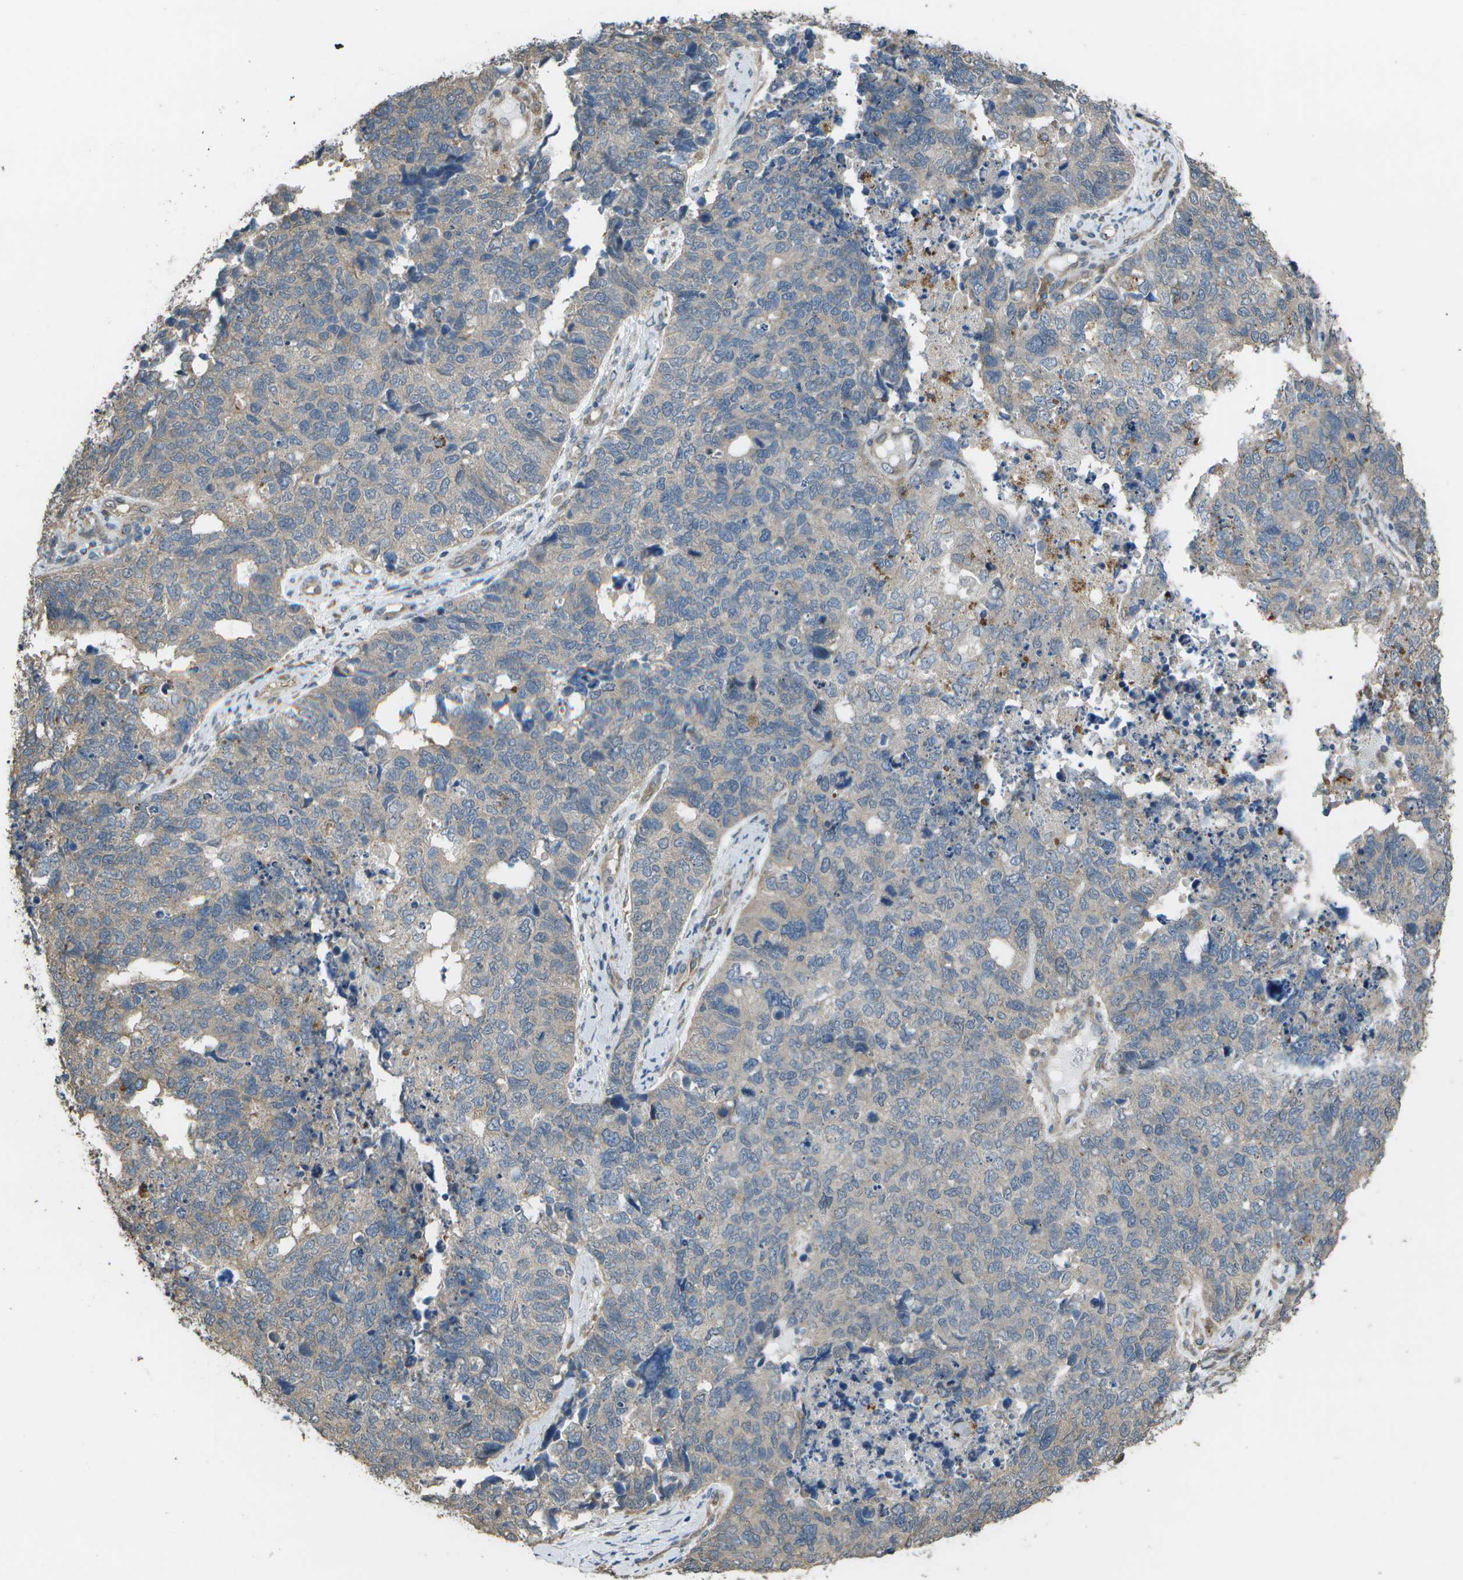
{"staining": {"intensity": "negative", "quantity": "none", "location": "none"}, "tissue": "cervical cancer", "cell_type": "Tumor cells", "image_type": "cancer", "snomed": [{"axis": "morphology", "description": "Squamous cell carcinoma, NOS"}, {"axis": "topography", "description": "Cervix"}], "caption": "The photomicrograph shows no staining of tumor cells in cervical cancer (squamous cell carcinoma). (Brightfield microscopy of DAB (3,3'-diaminobenzidine) immunohistochemistry (IHC) at high magnification).", "gene": "CLNS1A", "patient": {"sex": "female", "age": 63}}